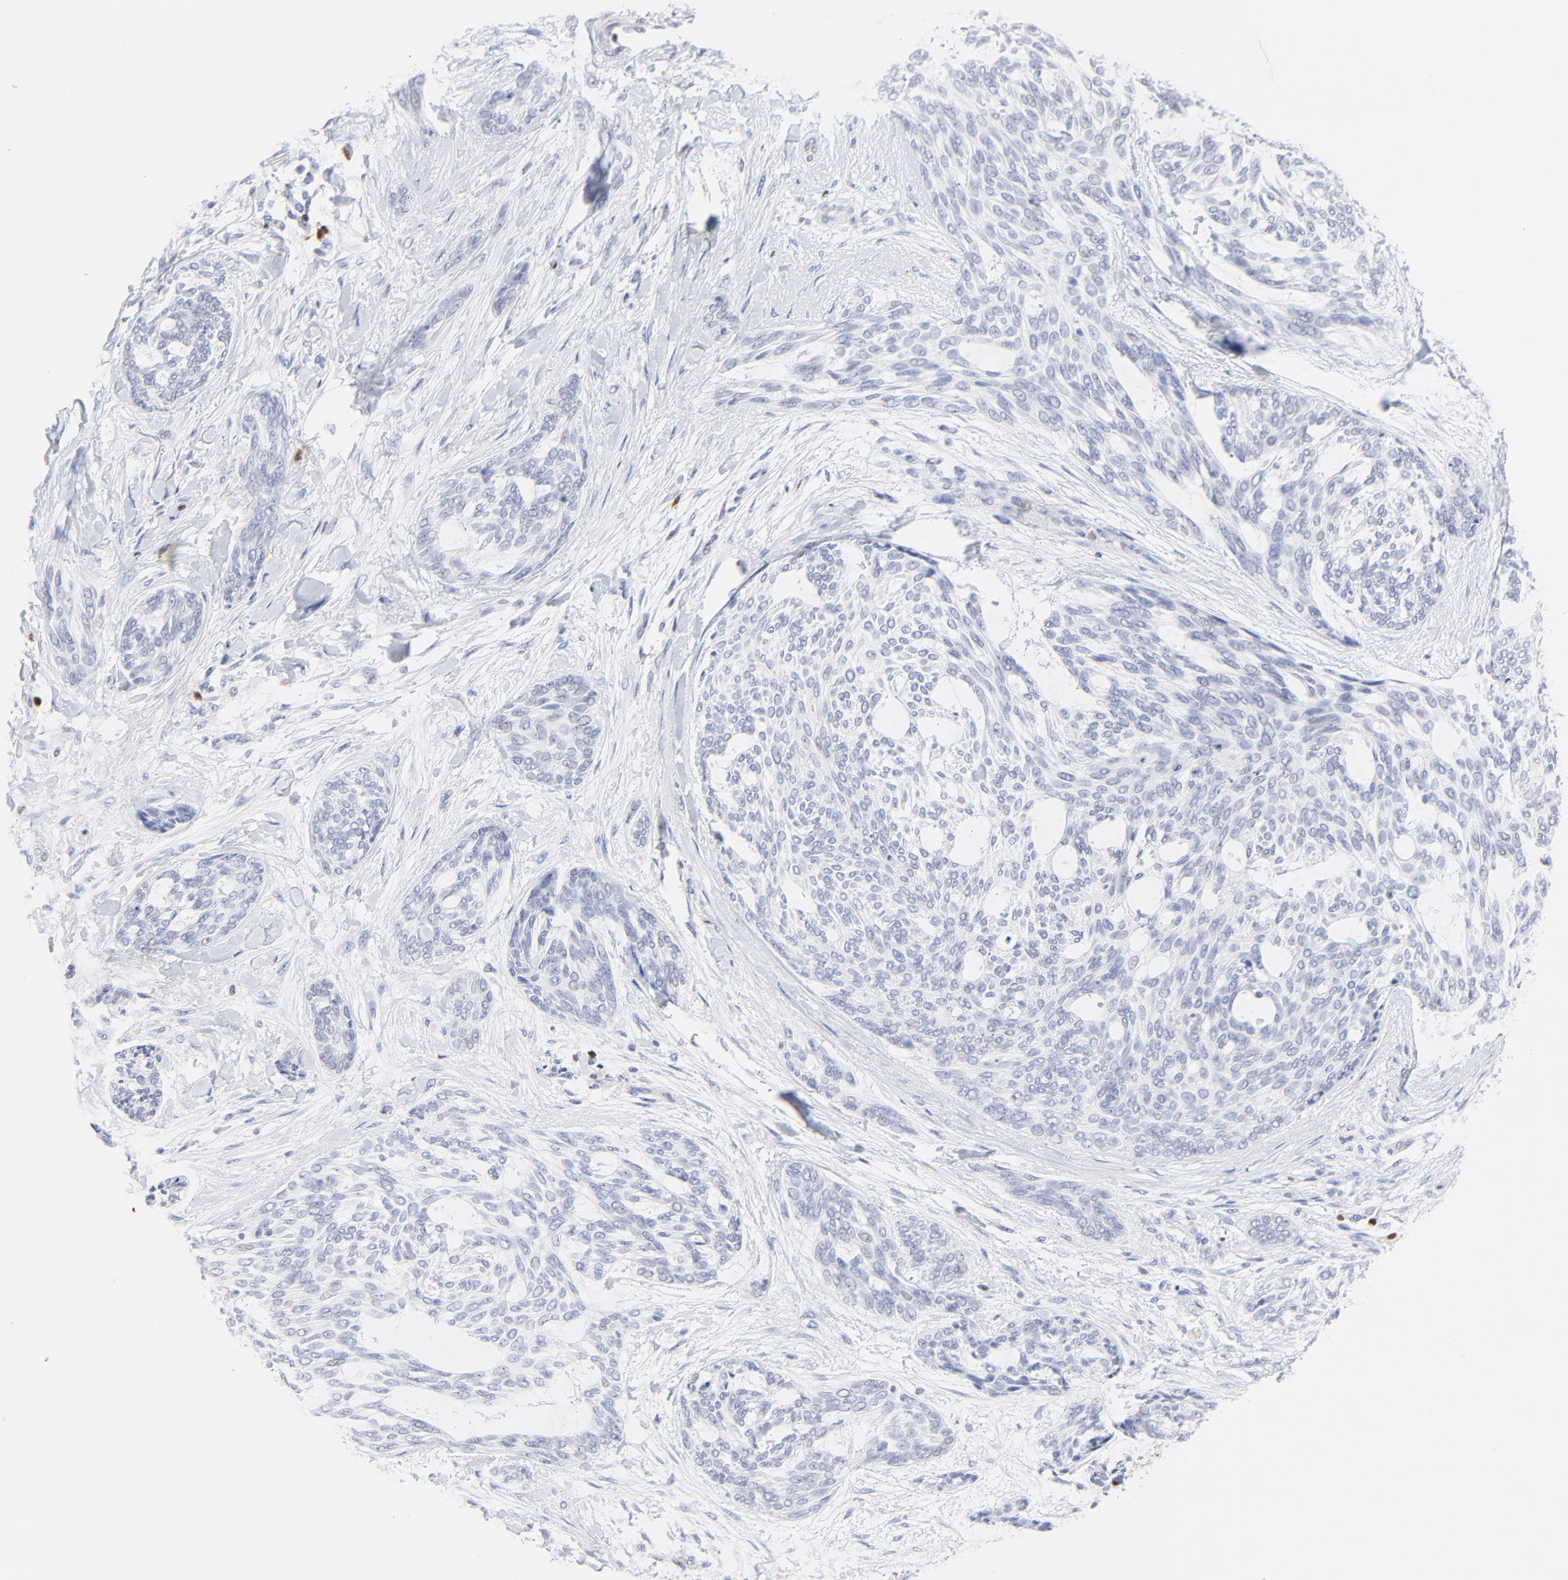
{"staining": {"intensity": "negative", "quantity": "none", "location": "none"}, "tissue": "skin cancer", "cell_type": "Tumor cells", "image_type": "cancer", "snomed": [{"axis": "morphology", "description": "Normal tissue, NOS"}, {"axis": "morphology", "description": "Basal cell carcinoma"}, {"axis": "topography", "description": "Skin"}], "caption": "High power microscopy photomicrograph of an immunohistochemistry photomicrograph of skin basal cell carcinoma, revealing no significant staining in tumor cells. (DAB (3,3'-diaminobenzidine) immunohistochemistry with hematoxylin counter stain).", "gene": "ZAP70", "patient": {"sex": "female", "age": 71}}